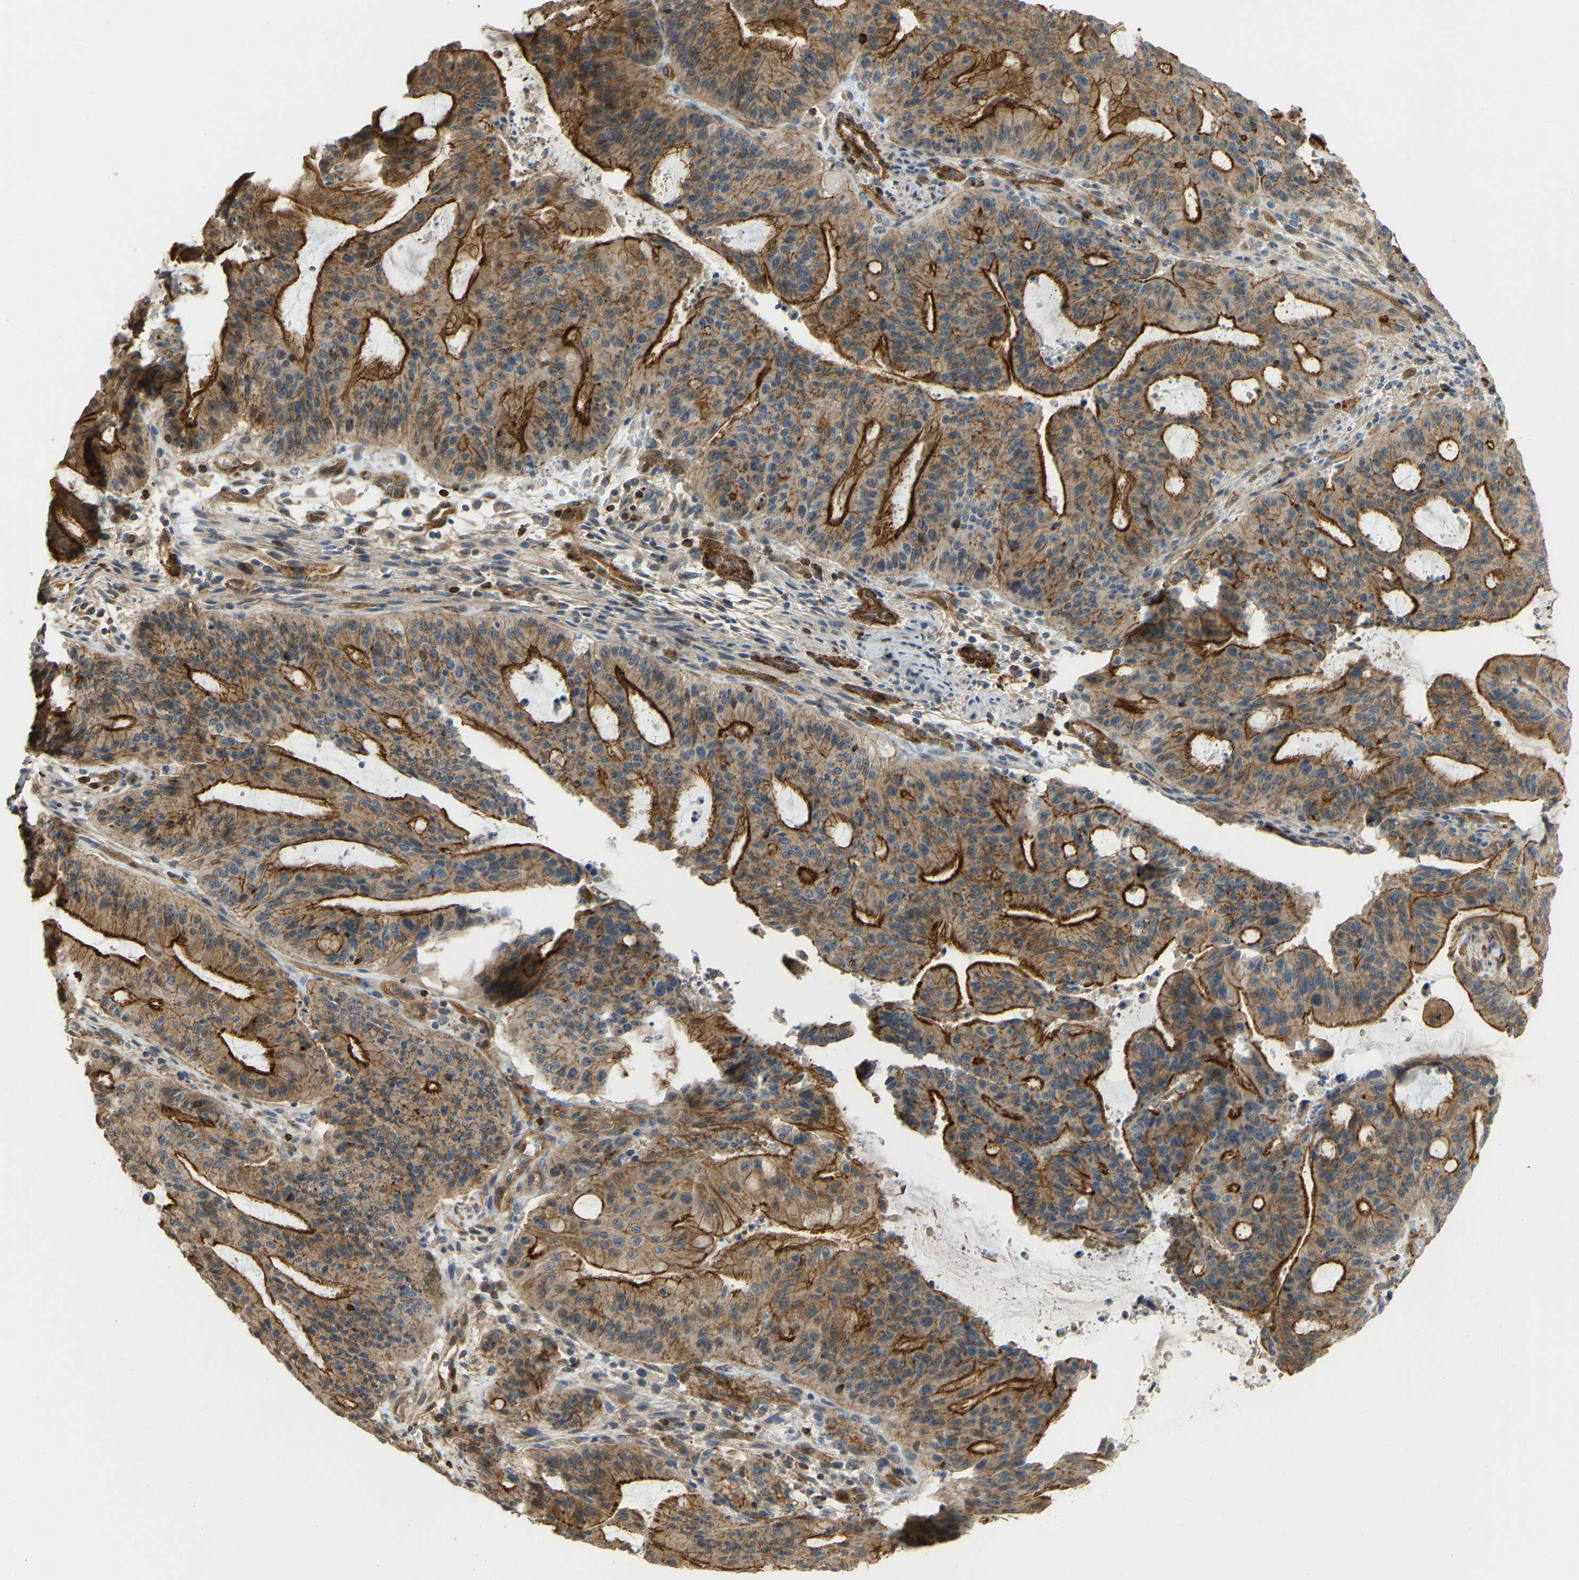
{"staining": {"intensity": "strong", "quantity": ">75%", "location": "cytoplasmic/membranous"}, "tissue": "liver cancer", "cell_type": "Tumor cells", "image_type": "cancer", "snomed": [{"axis": "morphology", "description": "Normal tissue, NOS"}, {"axis": "morphology", "description": "Cholangiocarcinoma"}, {"axis": "topography", "description": "Liver"}, {"axis": "topography", "description": "Peripheral nerve tissue"}], "caption": "Immunohistochemistry (IHC) image of liver cholangiocarcinoma stained for a protein (brown), which exhibits high levels of strong cytoplasmic/membranous positivity in about >75% of tumor cells.", "gene": "KIAA1671", "patient": {"sex": "female", "age": 73}}